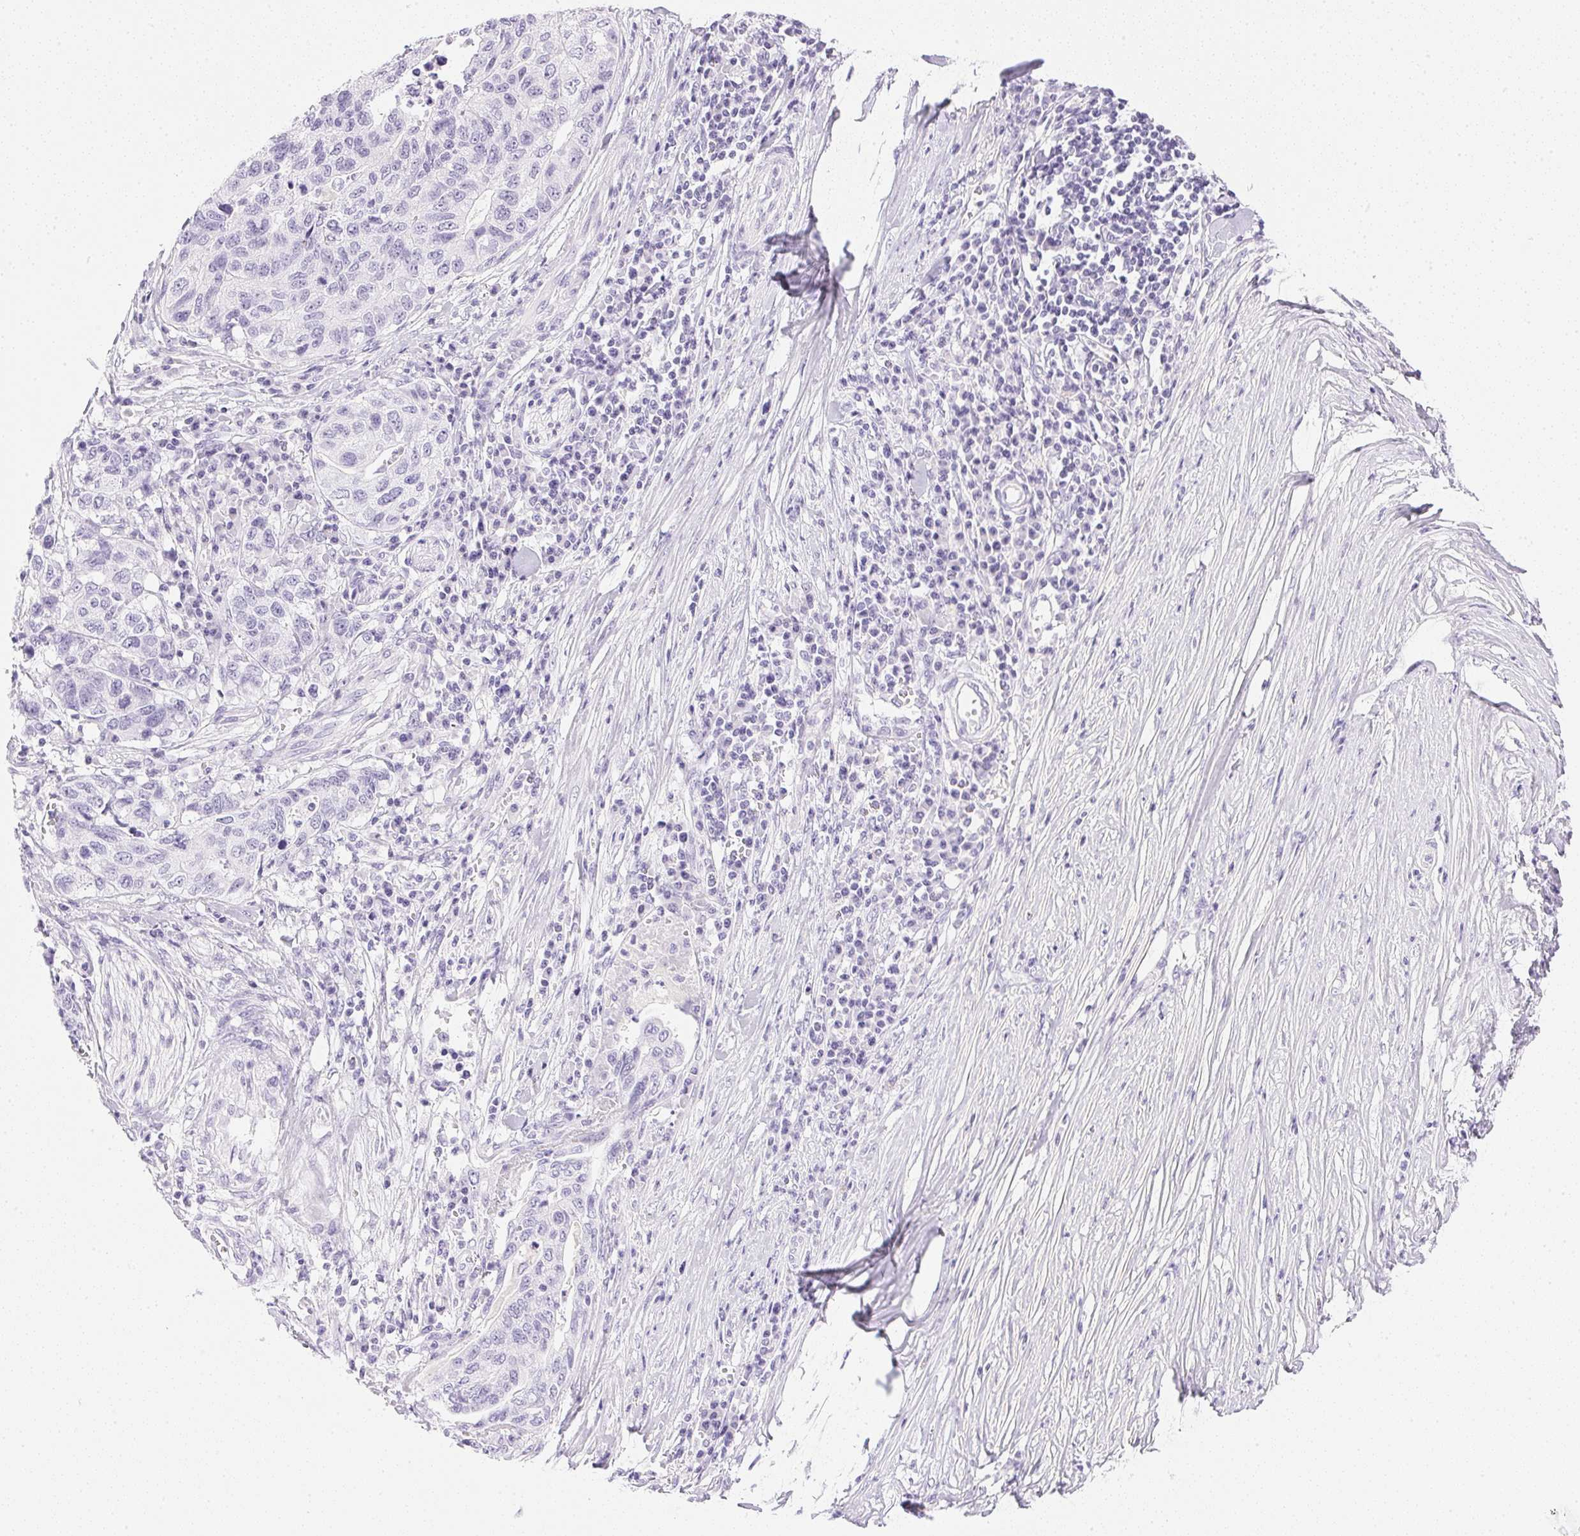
{"staining": {"intensity": "negative", "quantity": "none", "location": "none"}, "tissue": "stomach cancer", "cell_type": "Tumor cells", "image_type": "cancer", "snomed": [{"axis": "morphology", "description": "Adenocarcinoma, NOS"}, {"axis": "topography", "description": "Stomach, upper"}], "caption": "Immunohistochemistry of human stomach cancer (adenocarcinoma) exhibits no staining in tumor cells. (DAB (3,3'-diaminobenzidine) immunohistochemistry visualized using brightfield microscopy, high magnification).", "gene": "CPB1", "patient": {"sex": "female", "age": 67}}